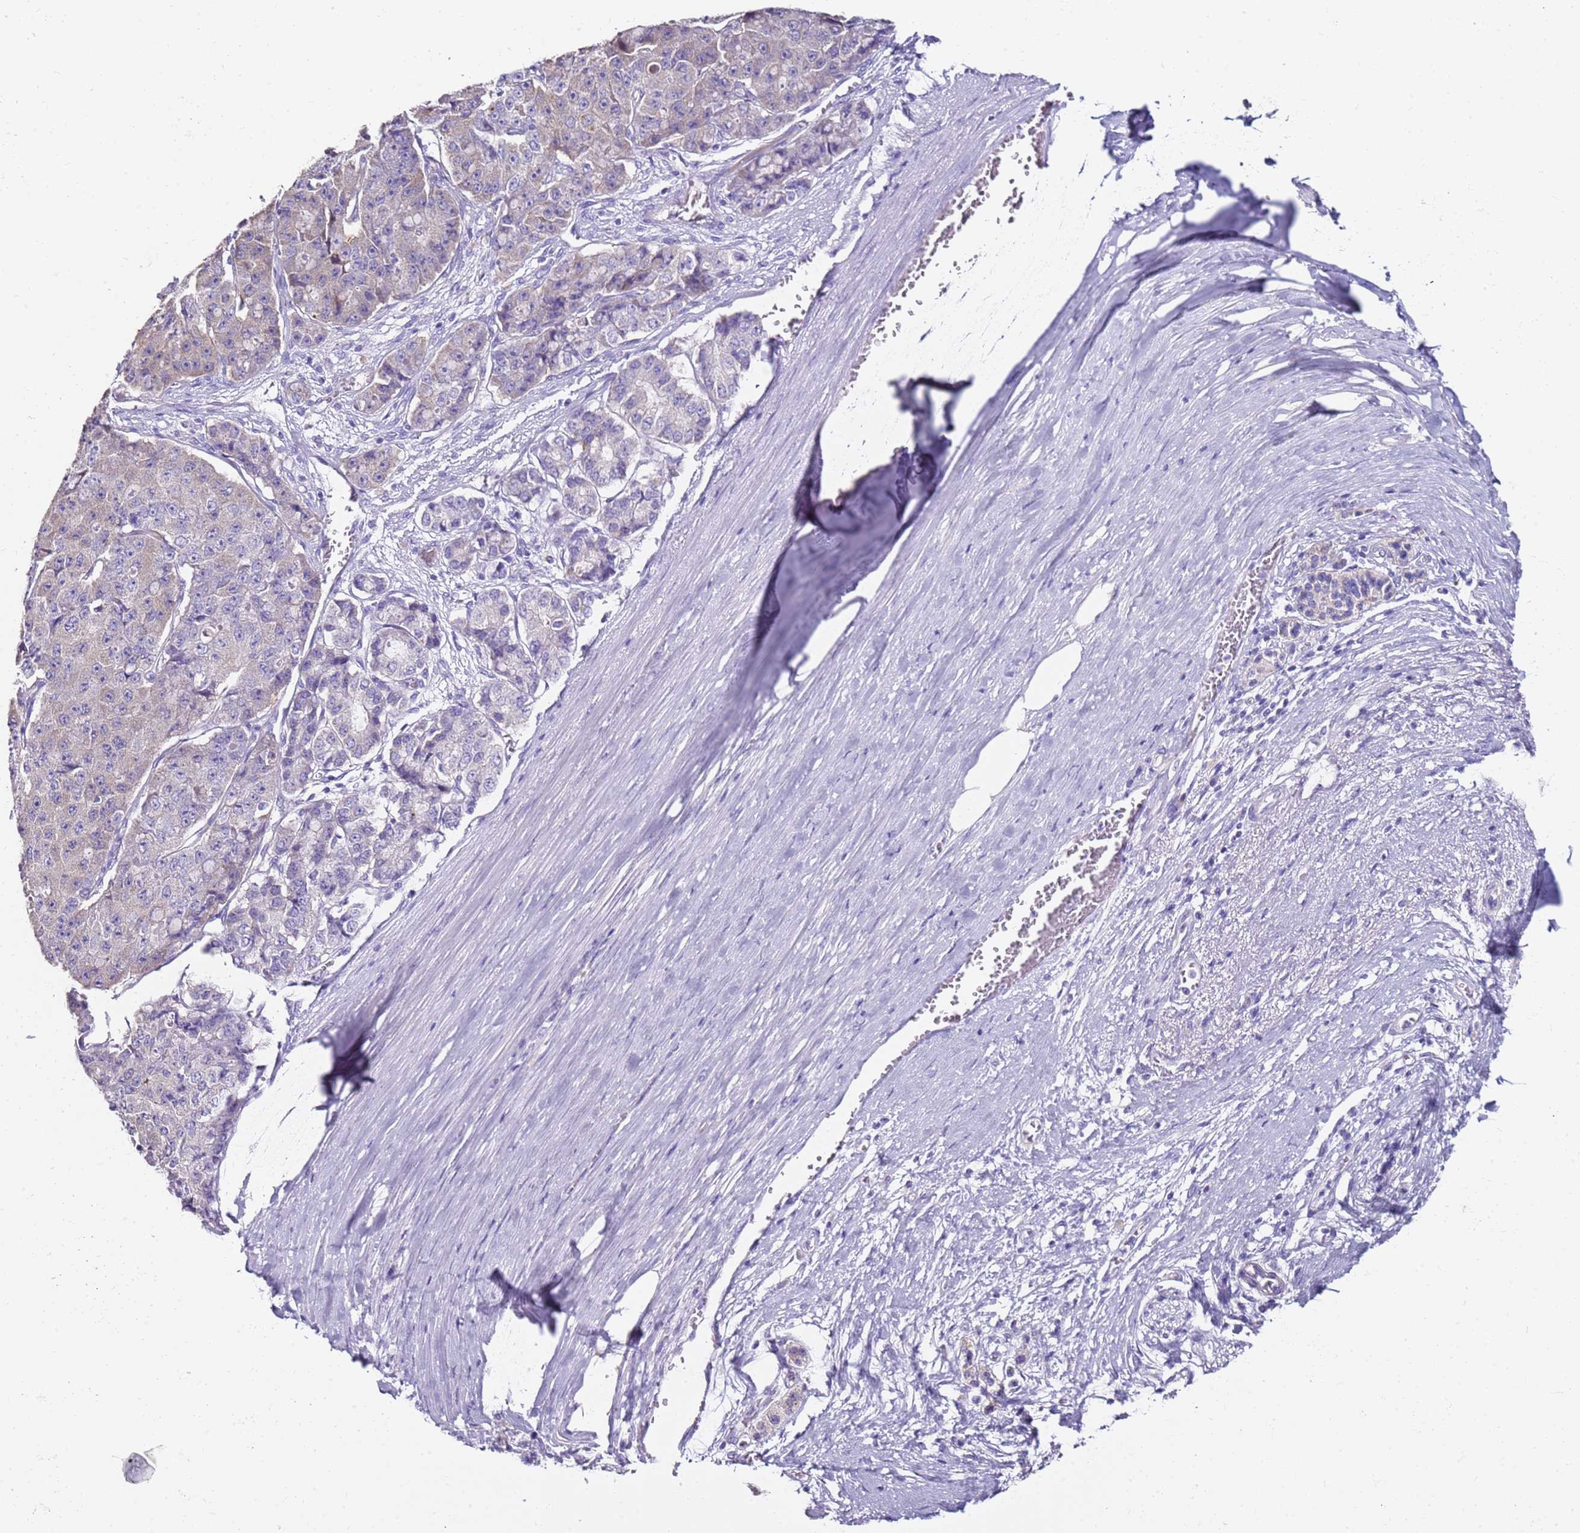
{"staining": {"intensity": "negative", "quantity": "none", "location": "none"}, "tissue": "pancreatic cancer", "cell_type": "Tumor cells", "image_type": "cancer", "snomed": [{"axis": "morphology", "description": "Adenocarcinoma, NOS"}, {"axis": "topography", "description": "Pancreas"}], "caption": "DAB immunohistochemical staining of human adenocarcinoma (pancreatic) reveals no significant staining in tumor cells. Nuclei are stained in blue.", "gene": "MYBPC3", "patient": {"sex": "male", "age": 50}}